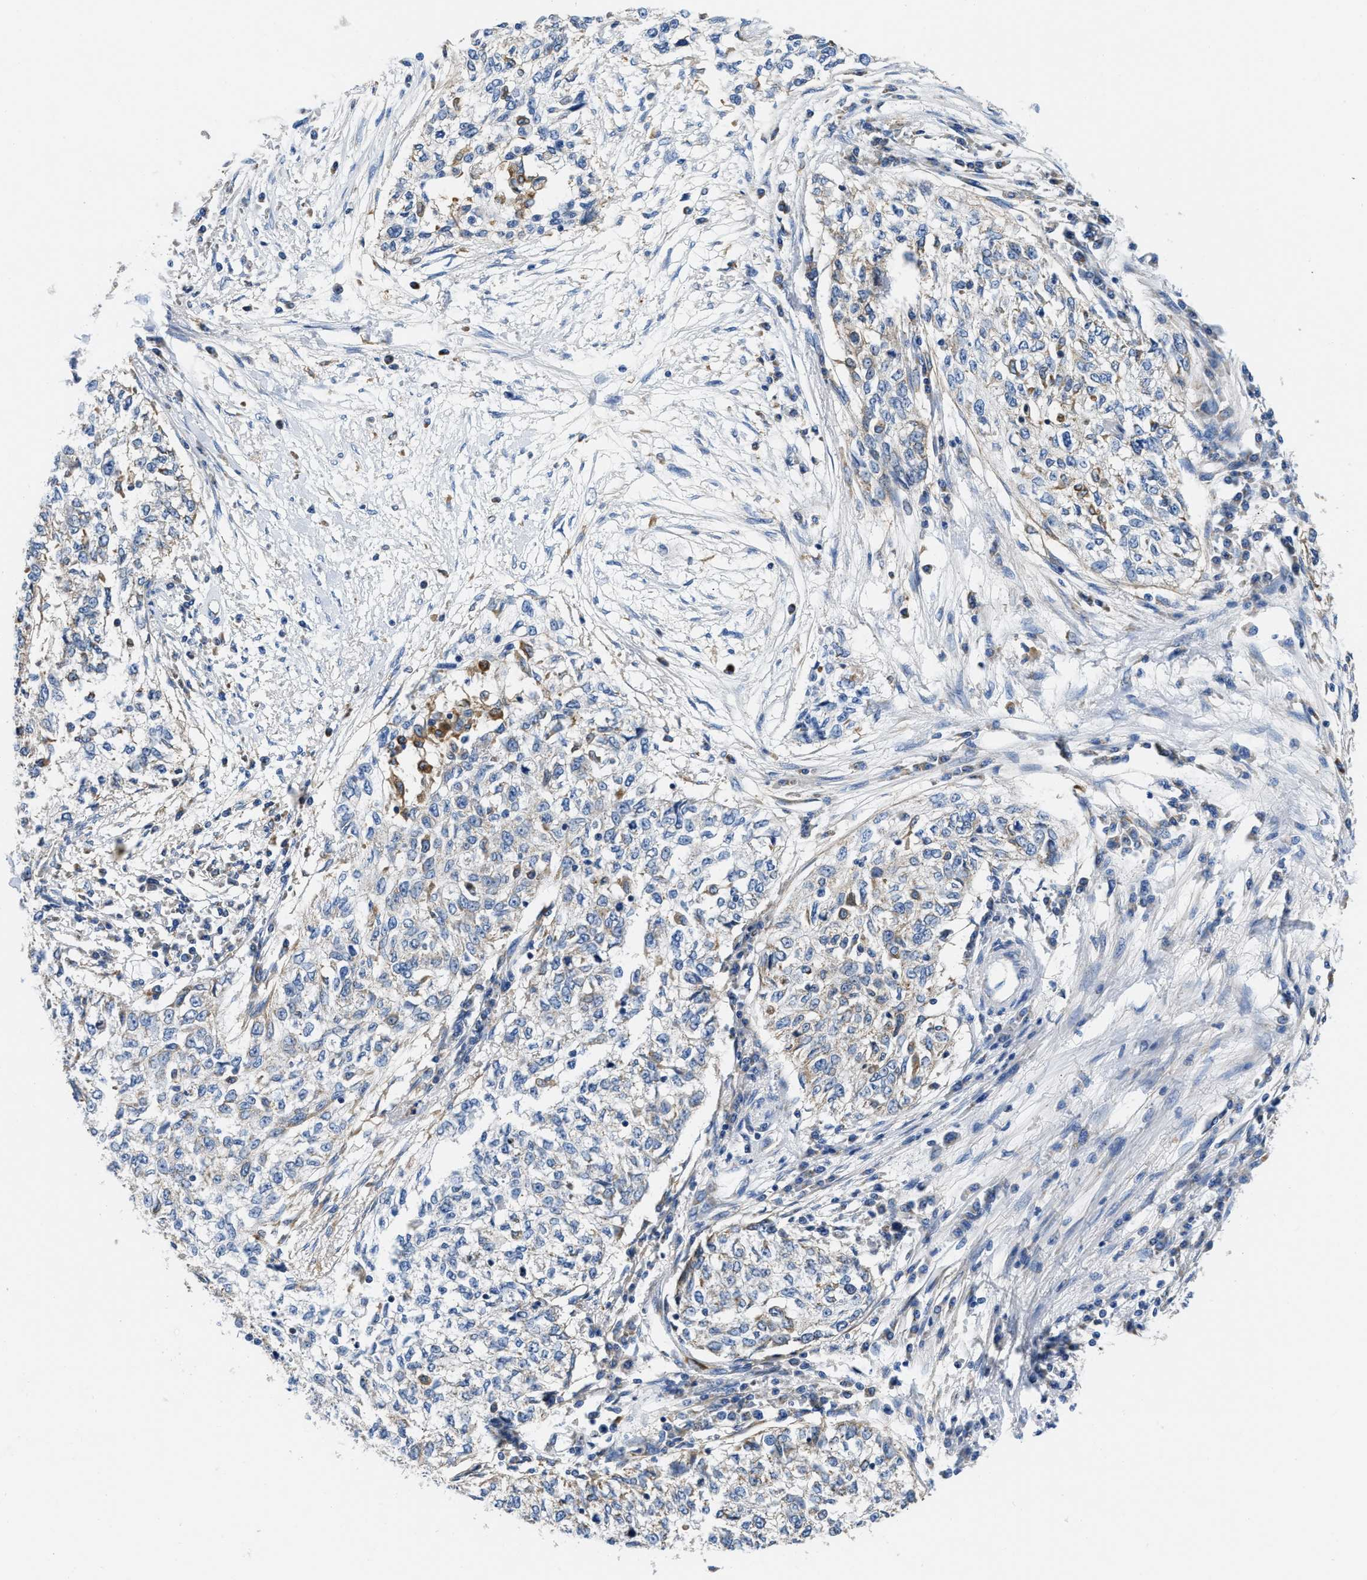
{"staining": {"intensity": "moderate", "quantity": "<25%", "location": "cytoplasmic/membranous"}, "tissue": "cervical cancer", "cell_type": "Tumor cells", "image_type": "cancer", "snomed": [{"axis": "morphology", "description": "Squamous cell carcinoma, NOS"}, {"axis": "topography", "description": "Cervix"}], "caption": "Immunohistochemistry (DAB (3,3'-diaminobenzidine)) staining of human cervical cancer (squamous cell carcinoma) shows moderate cytoplasmic/membranous protein expression in about <25% of tumor cells.", "gene": "SLC25A13", "patient": {"sex": "female", "age": 57}}